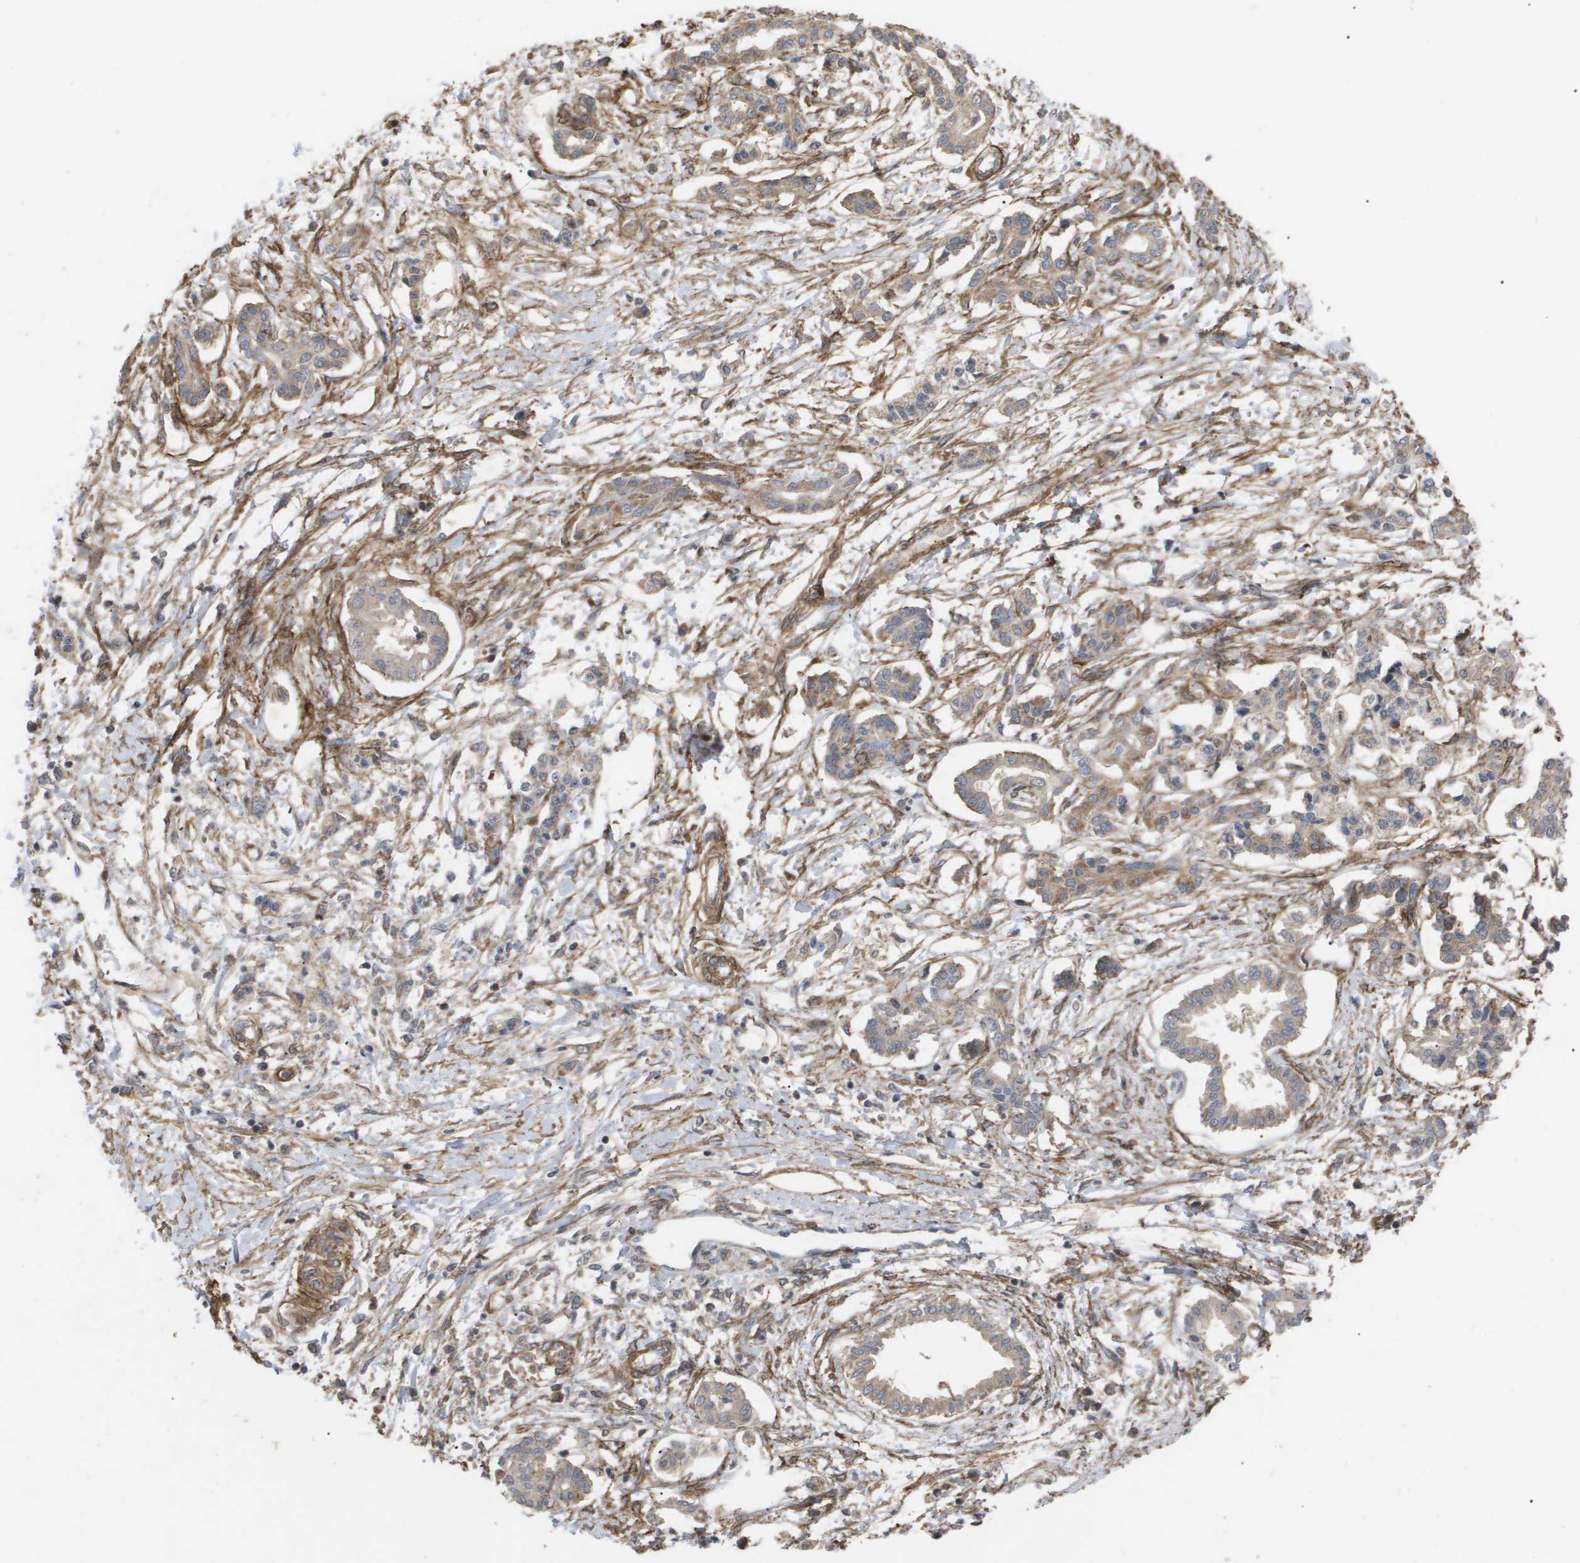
{"staining": {"intensity": "weak", "quantity": ">75%", "location": "cytoplasmic/membranous"}, "tissue": "pancreatic cancer", "cell_type": "Tumor cells", "image_type": "cancer", "snomed": [{"axis": "morphology", "description": "Adenocarcinoma, NOS"}, {"axis": "topography", "description": "Pancreas"}], "caption": "Protein expression by IHC displays weak cytoplasmic/membranous positivity in about >75% of tumor cells in pancreatic cancer. (DAB = brown stain, brightfield microscopy at high magnification).", "gene": "TNS1", "patient": {"sex": "male", "age": 56}}